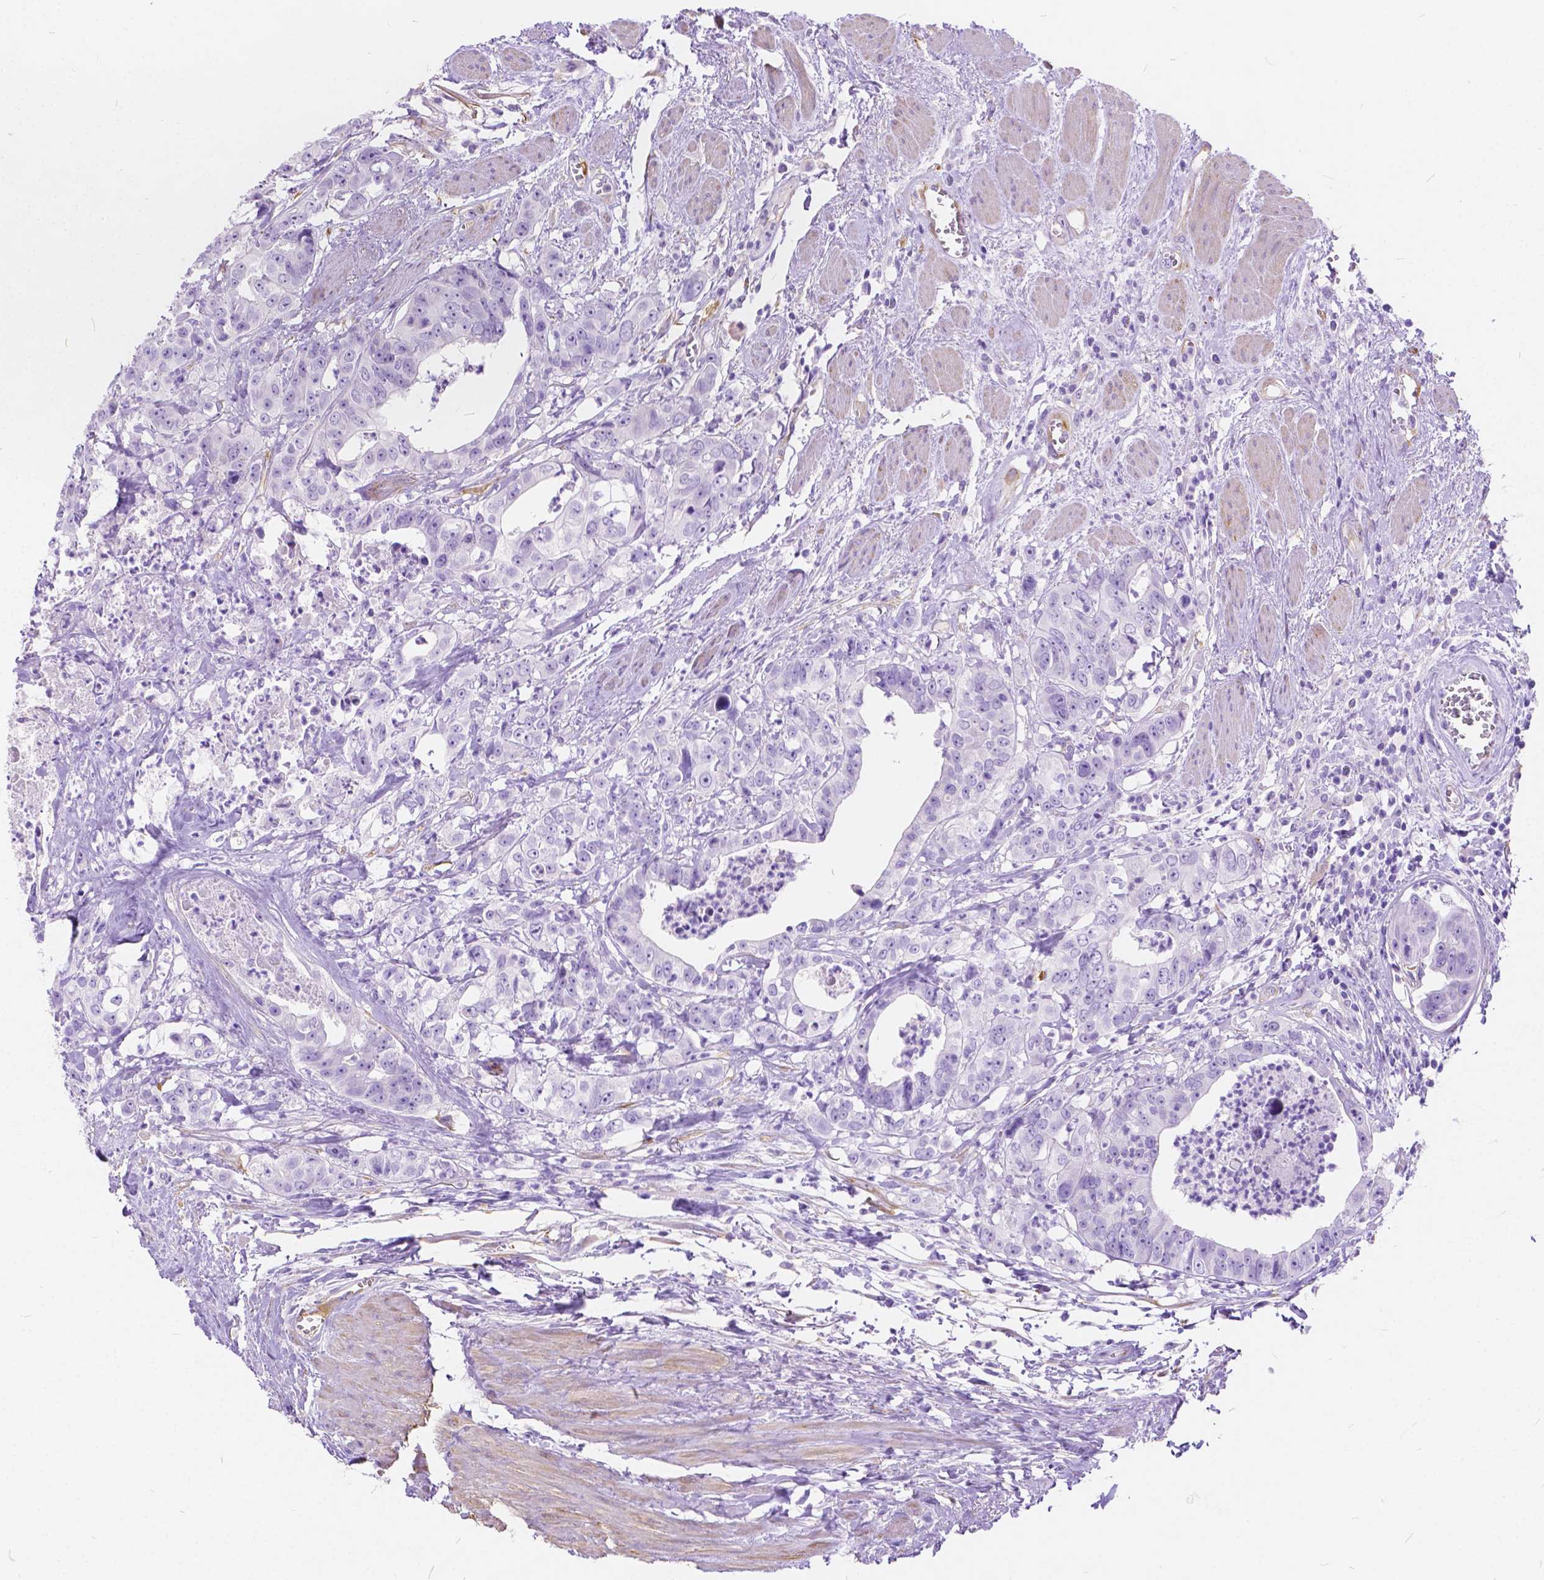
{"staining": {"intensity": "negative", "quantity": "none", "location": "none"}, "tissue": "colorectal cancer", "cell_type": "Tumor cells", "image_type": "cancer", "snomed": [{"axis": "morphology", "description": "Adenocarcinoma, NOS"}, {"axis": "topography", "description": "Rectum"}], "caption": "DAB (3,3'-diaminobenzidine) immunohistochemical staining of human adenocarcinoma (colorectal) reveals no significant staining in tumor cells. (Stains: DAB immunohistochemistry with hematoxylin counter stain, Microscopy: brightfield microscopy at high magnification).", "gene": "CHRM1", "patient": {"sex": "female", "age": 62}}